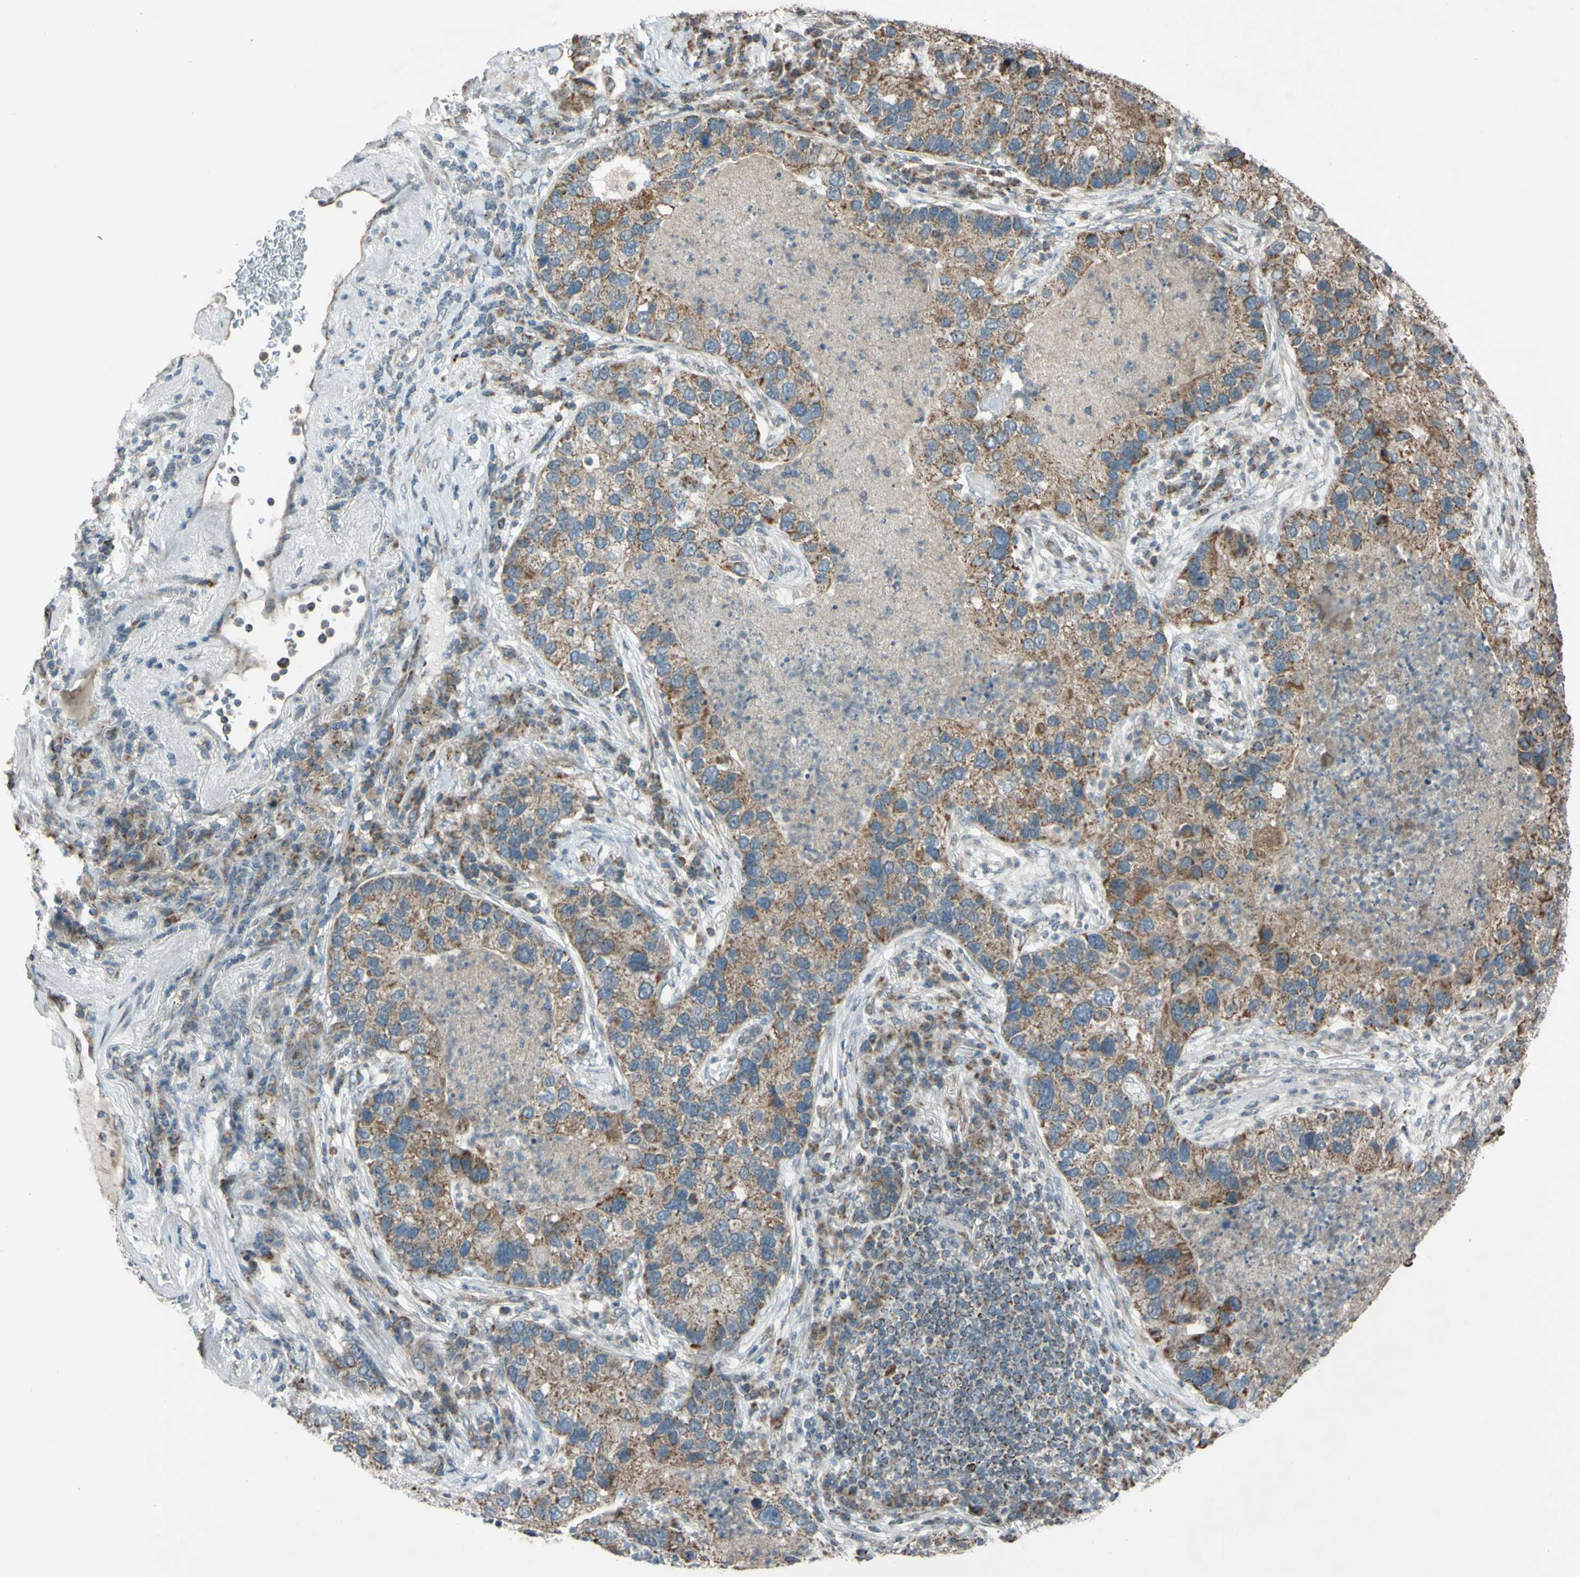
{"staining": {"intensity": "moderate", "quantity": ">75%", "location": "cytoplasmic/membranous"}, "tissue": "lung cancer", "cell_type": "Tumor cells", "image_type": "cancer", "snomed": [{"axis": "morphology", "description": "Normal tissue, NOS"}, {"axis": "morphology", "description": "Adenocarcinoma, NOS"}, {"axis": "topography", "description": "Bronchus"}, {"axis": "topography", "description": "Lung"}], "caption": "Protein expression analysis of lung cancer (adenocarcinoma) shows moderate cytoplasmic/membranous positivity in about >75% of tumor cells.", "gene": "ACOT8", "patient": {"sex": "male", "age": 54}}